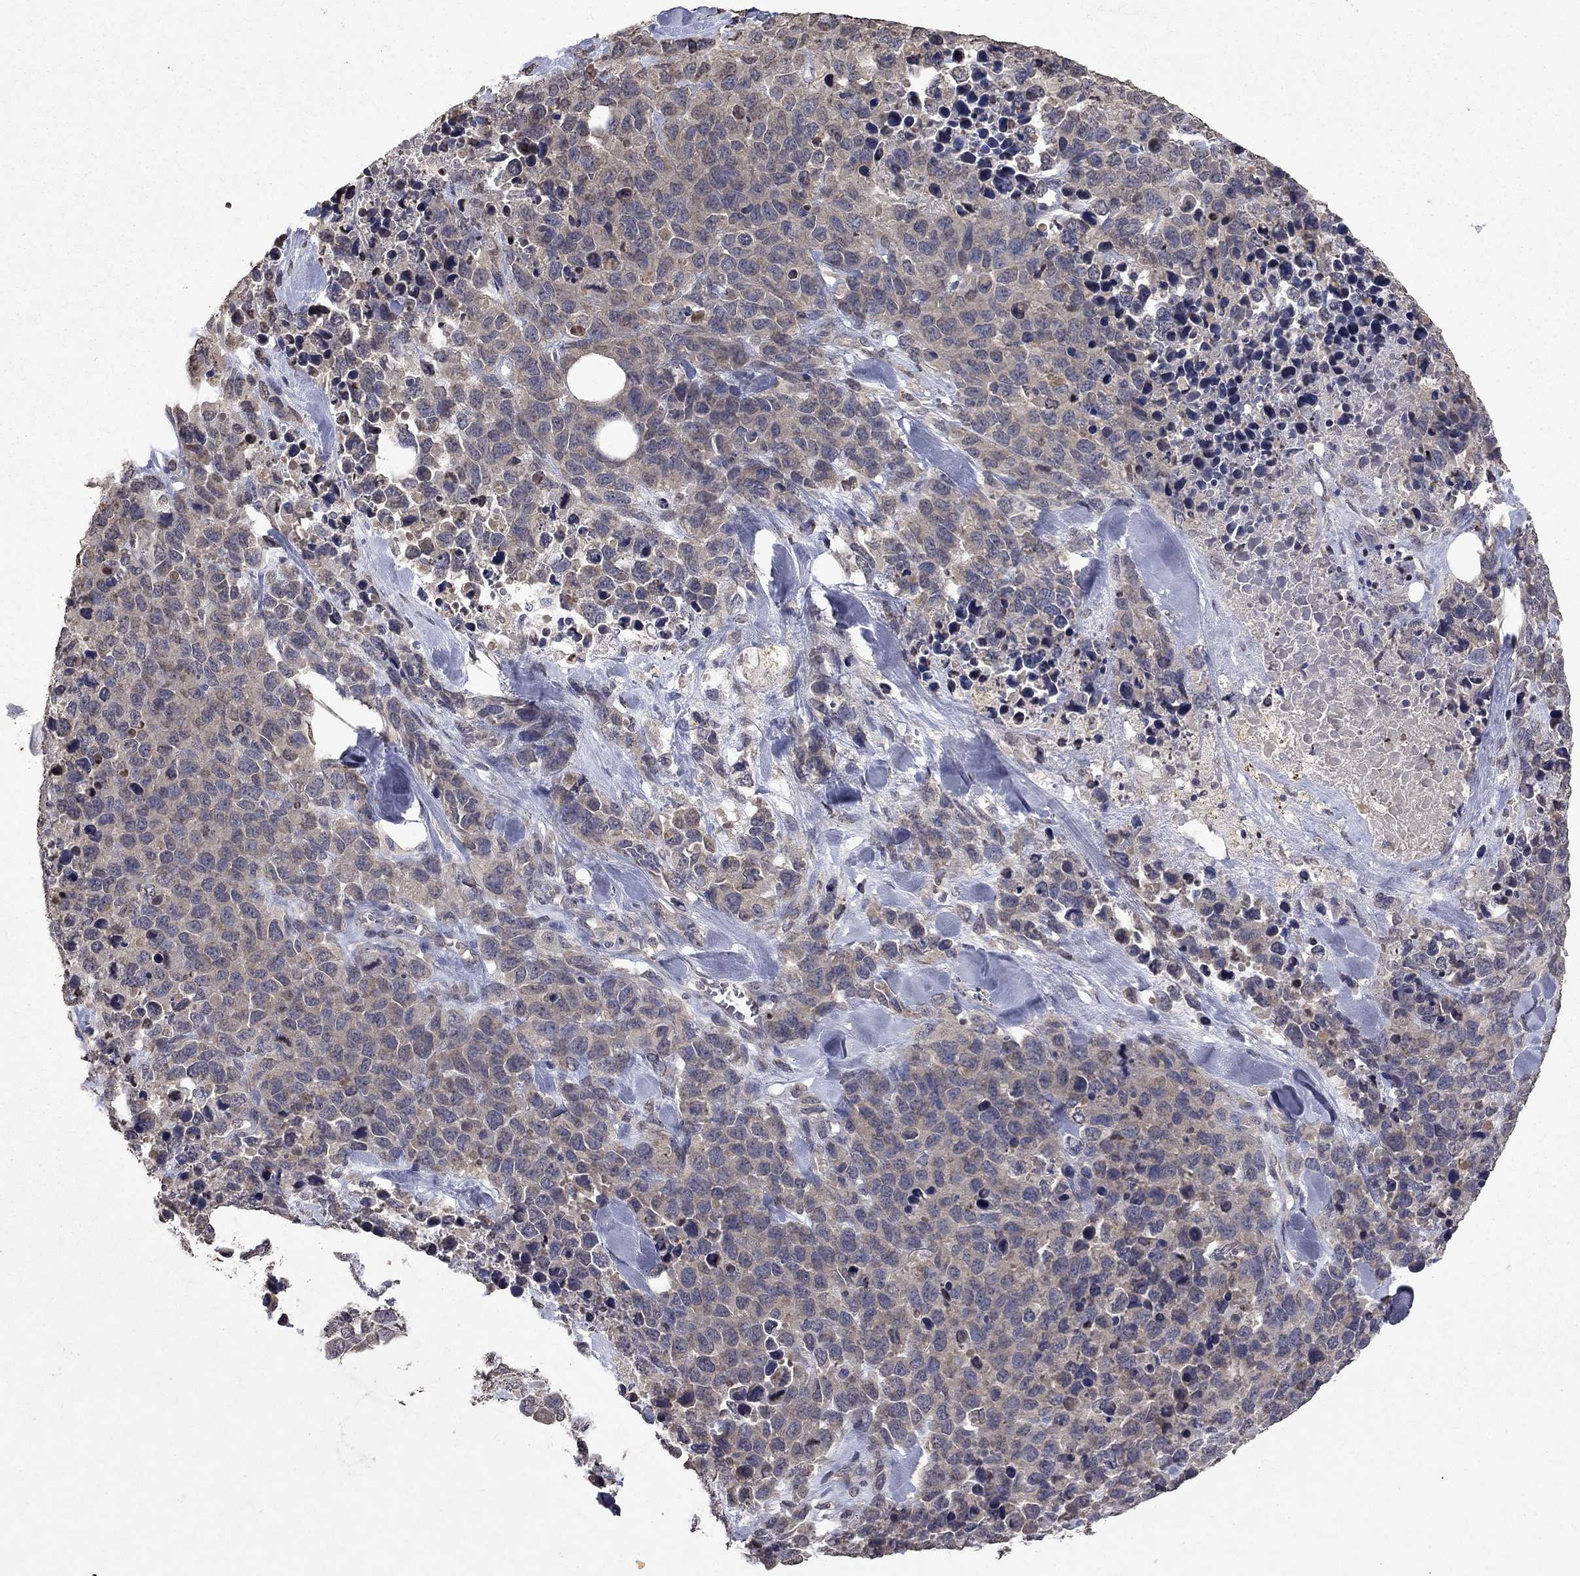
{"staining": {"intensity": "weak", "quantity": "25%-75%", "location": "cytoplasmic/membranous"}, "tissue": "melanoma", "cell_type": "Tumor cells", "image_type": "cancer", "snomed": [{"axis": "morphology", "description": "Malignant melanoma, Metastatic site"}, {"axis": "topography", "description": "Skin"}], "caption": "An image showing weak cytoplasmic/membranous expression in approximately 25%-75% of tumor cells in melanoma, as visualized by brown immunohistochemical staining.", "gene": "TTC38", "patient": {"sex": "male", "age": 84}}